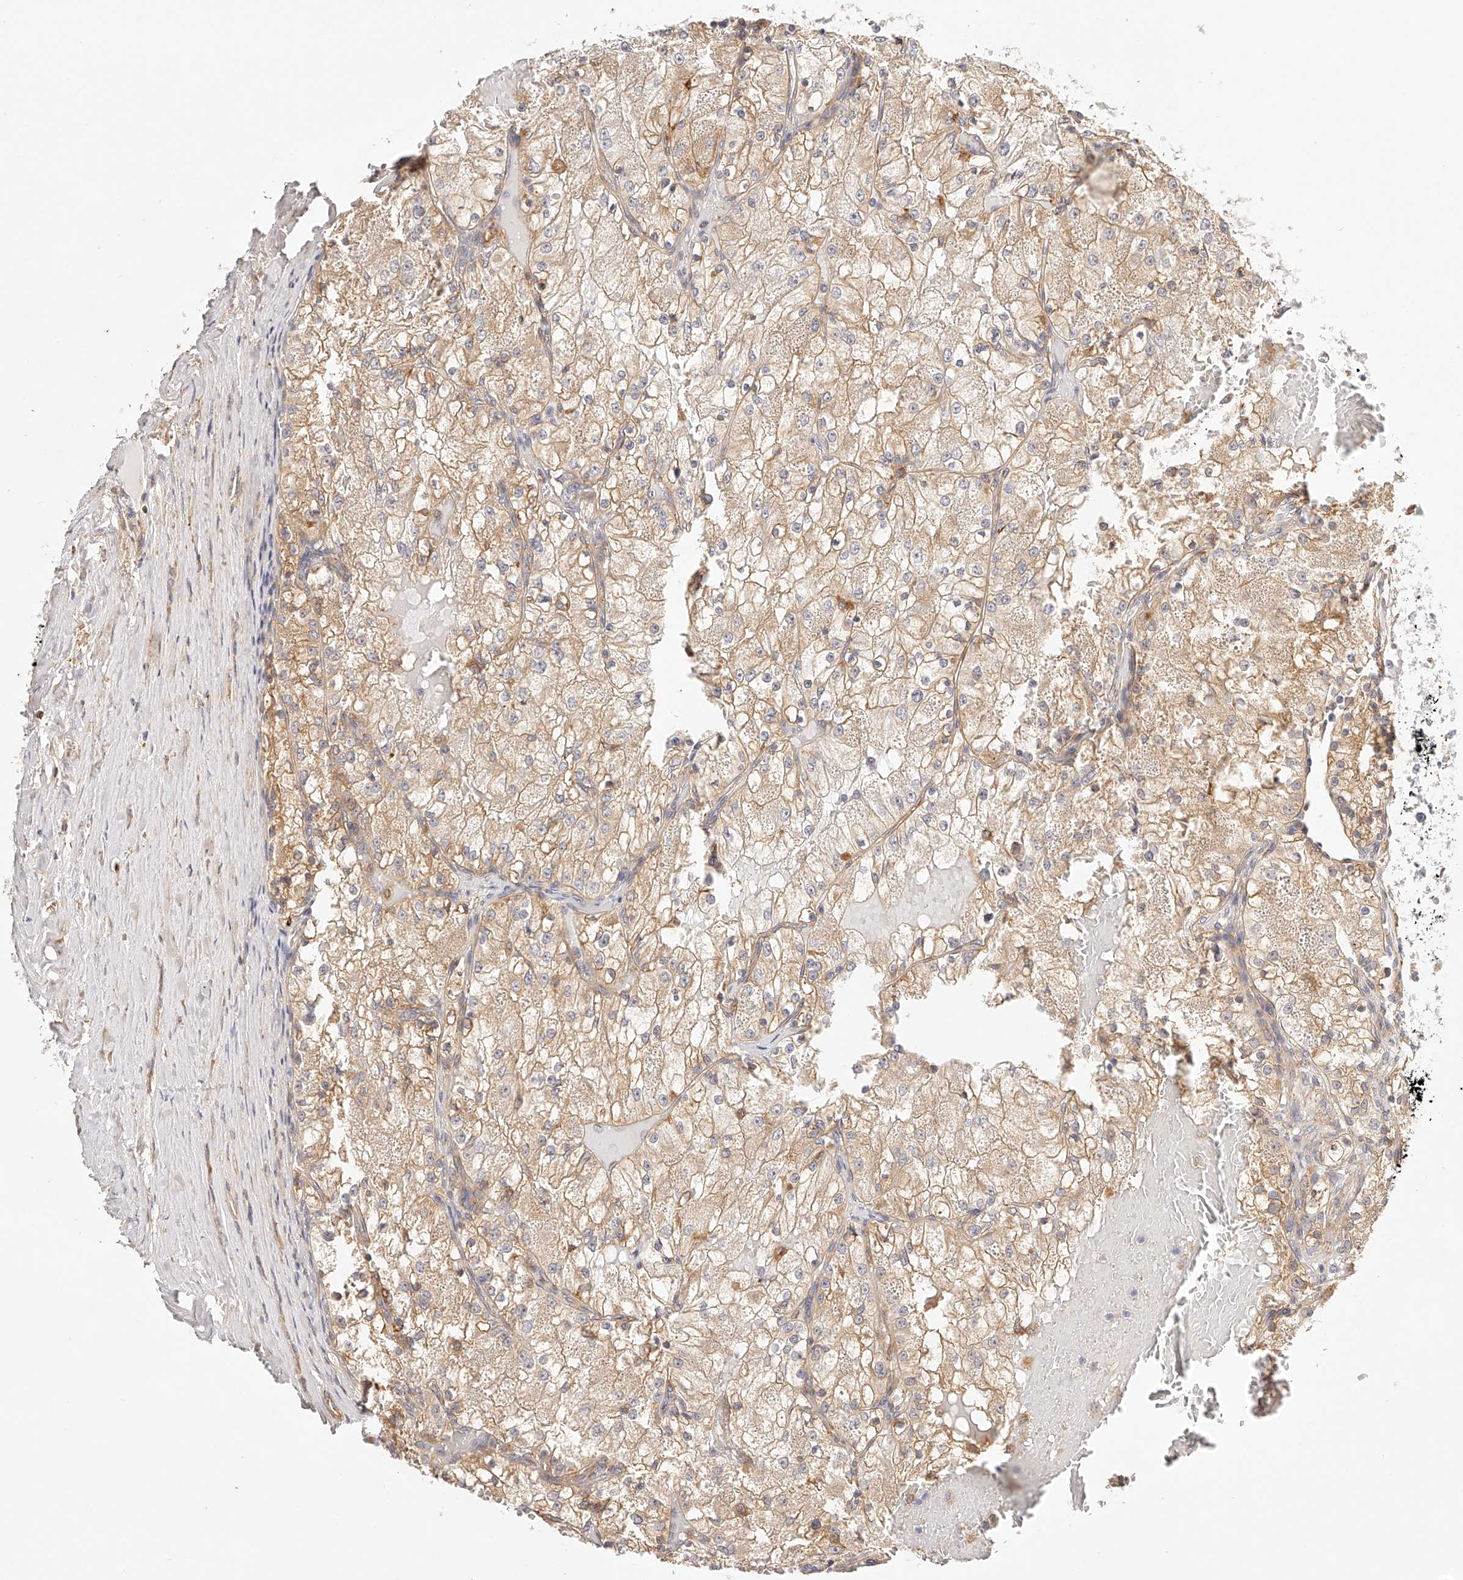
{"staining": {"intensity": "weak", "quantity": ">75%", "location": "cytoplasmic/membranous"}, "tissue": "renal cancer", "cell_type": "Tumor cells", "image_type": "cancer", "snomed": [{"axis": "morphology", "description": "Normal tissue, NOS"}, {"axis": "morphology", "description": "Adenocarcinoma, NOS"}, {"axis": "topography", "description": "Kidney"}], "caption": "Renal cancer stained with IHC exhibits weak cytoplasmic/membranous staining in about >75% of tumor cells.", "gene": "SYNC", "patient": {"sex": "male", "age": 68}}